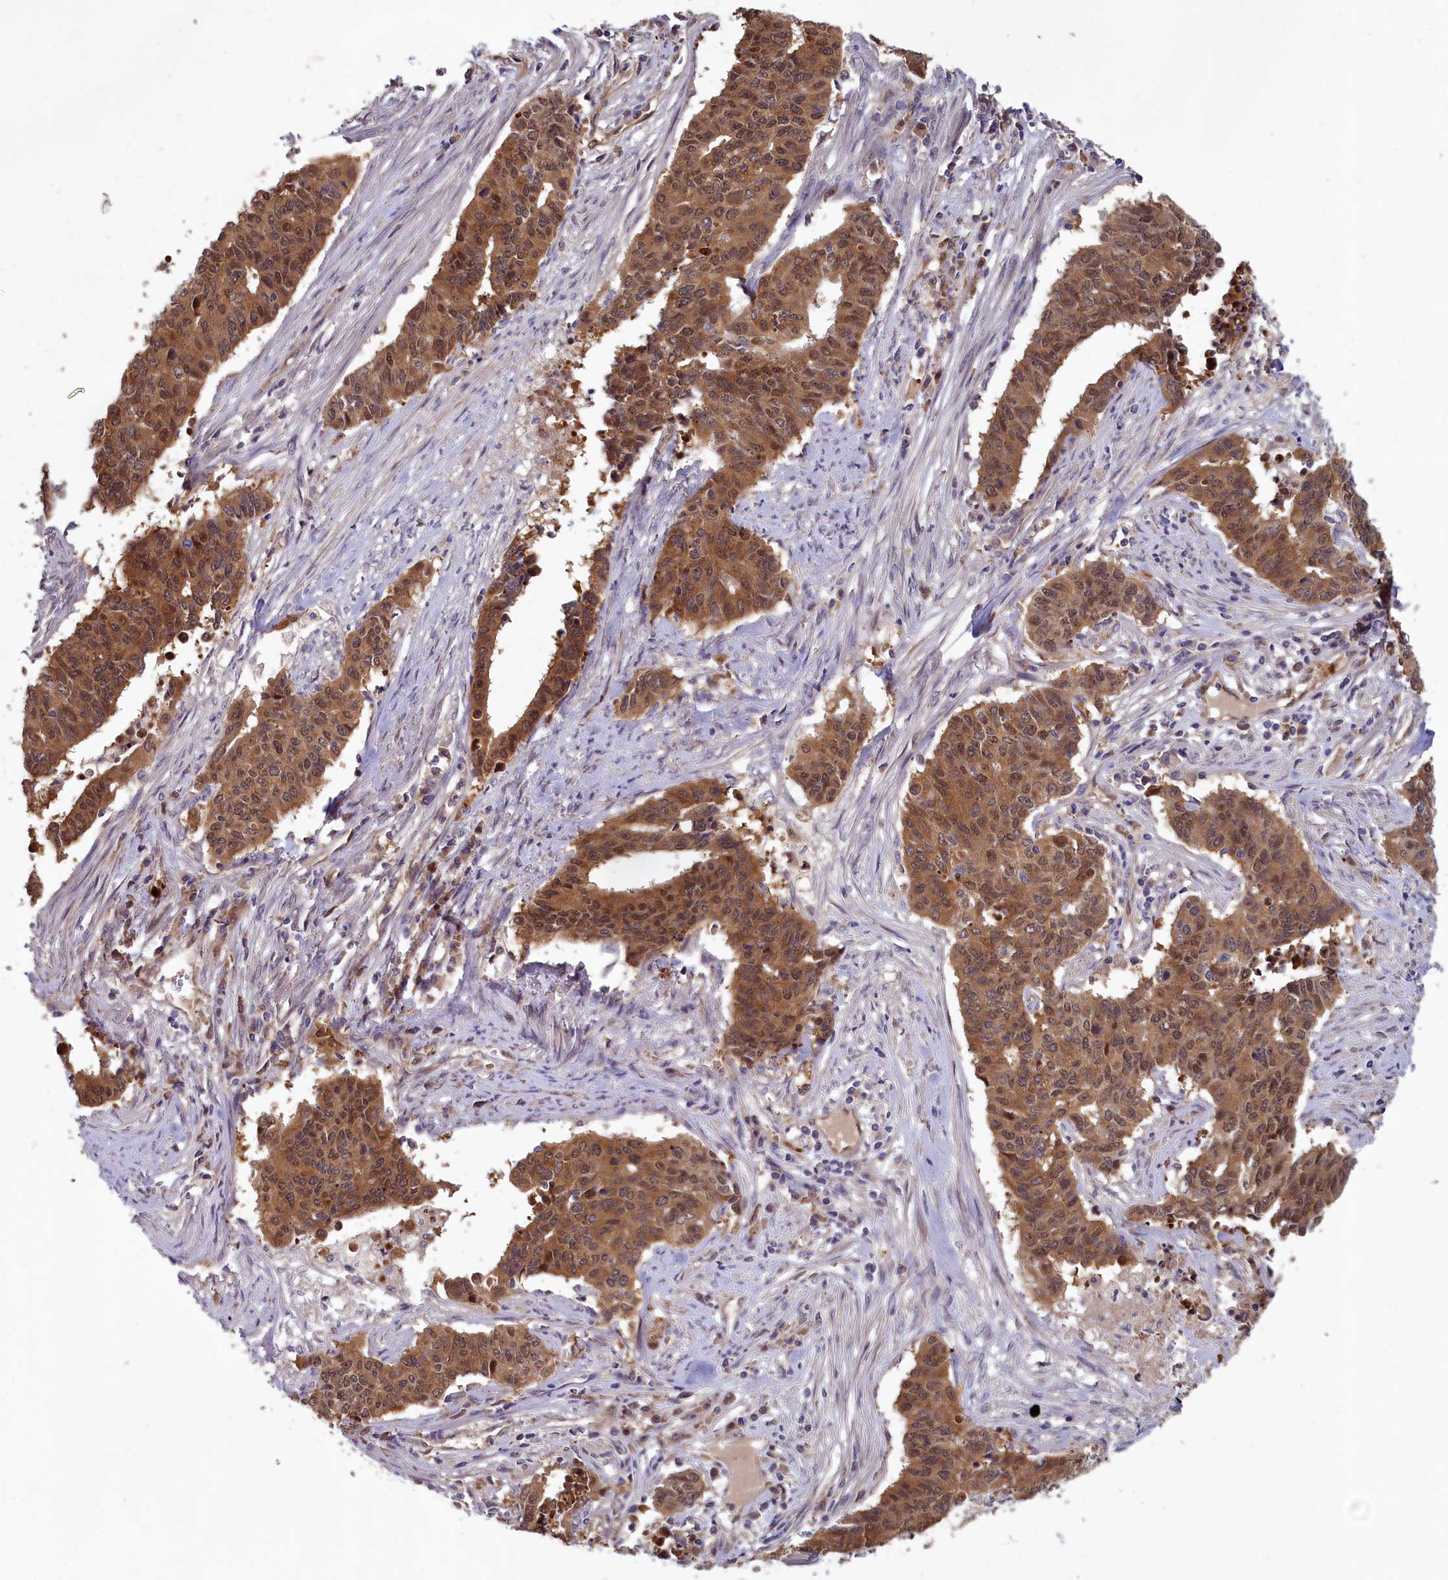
{"staining": {"intensity": "moderate", "quantity": ">75%", "location": "cytoplasmic/membranous,nuclear"}, "tissue": "endometrial cancer", "cell_type": "Tumor cells", "image_type": "cancer", "snomed": [{"axis": "morphology", "description": "Adenocarcinoma, NOS"}, {"axis": "topography", "description": "Endometrium"}], "caption": "IHC staining of adenocarcinoma (endometrial), which demonstrates medium levels of moderate cytoplasmic/membranous and nuclear positivity in approximately >75% of tumor cells indicating moderate cytoplasmic/membranous and nuclear protein positivity. The staining was performed using DAB (brown) for protein detection and nuclei were counterstained in hematoxylin (blue).", "gene": "CCDC15", "patient": {"sex": "female", "age": 59}}